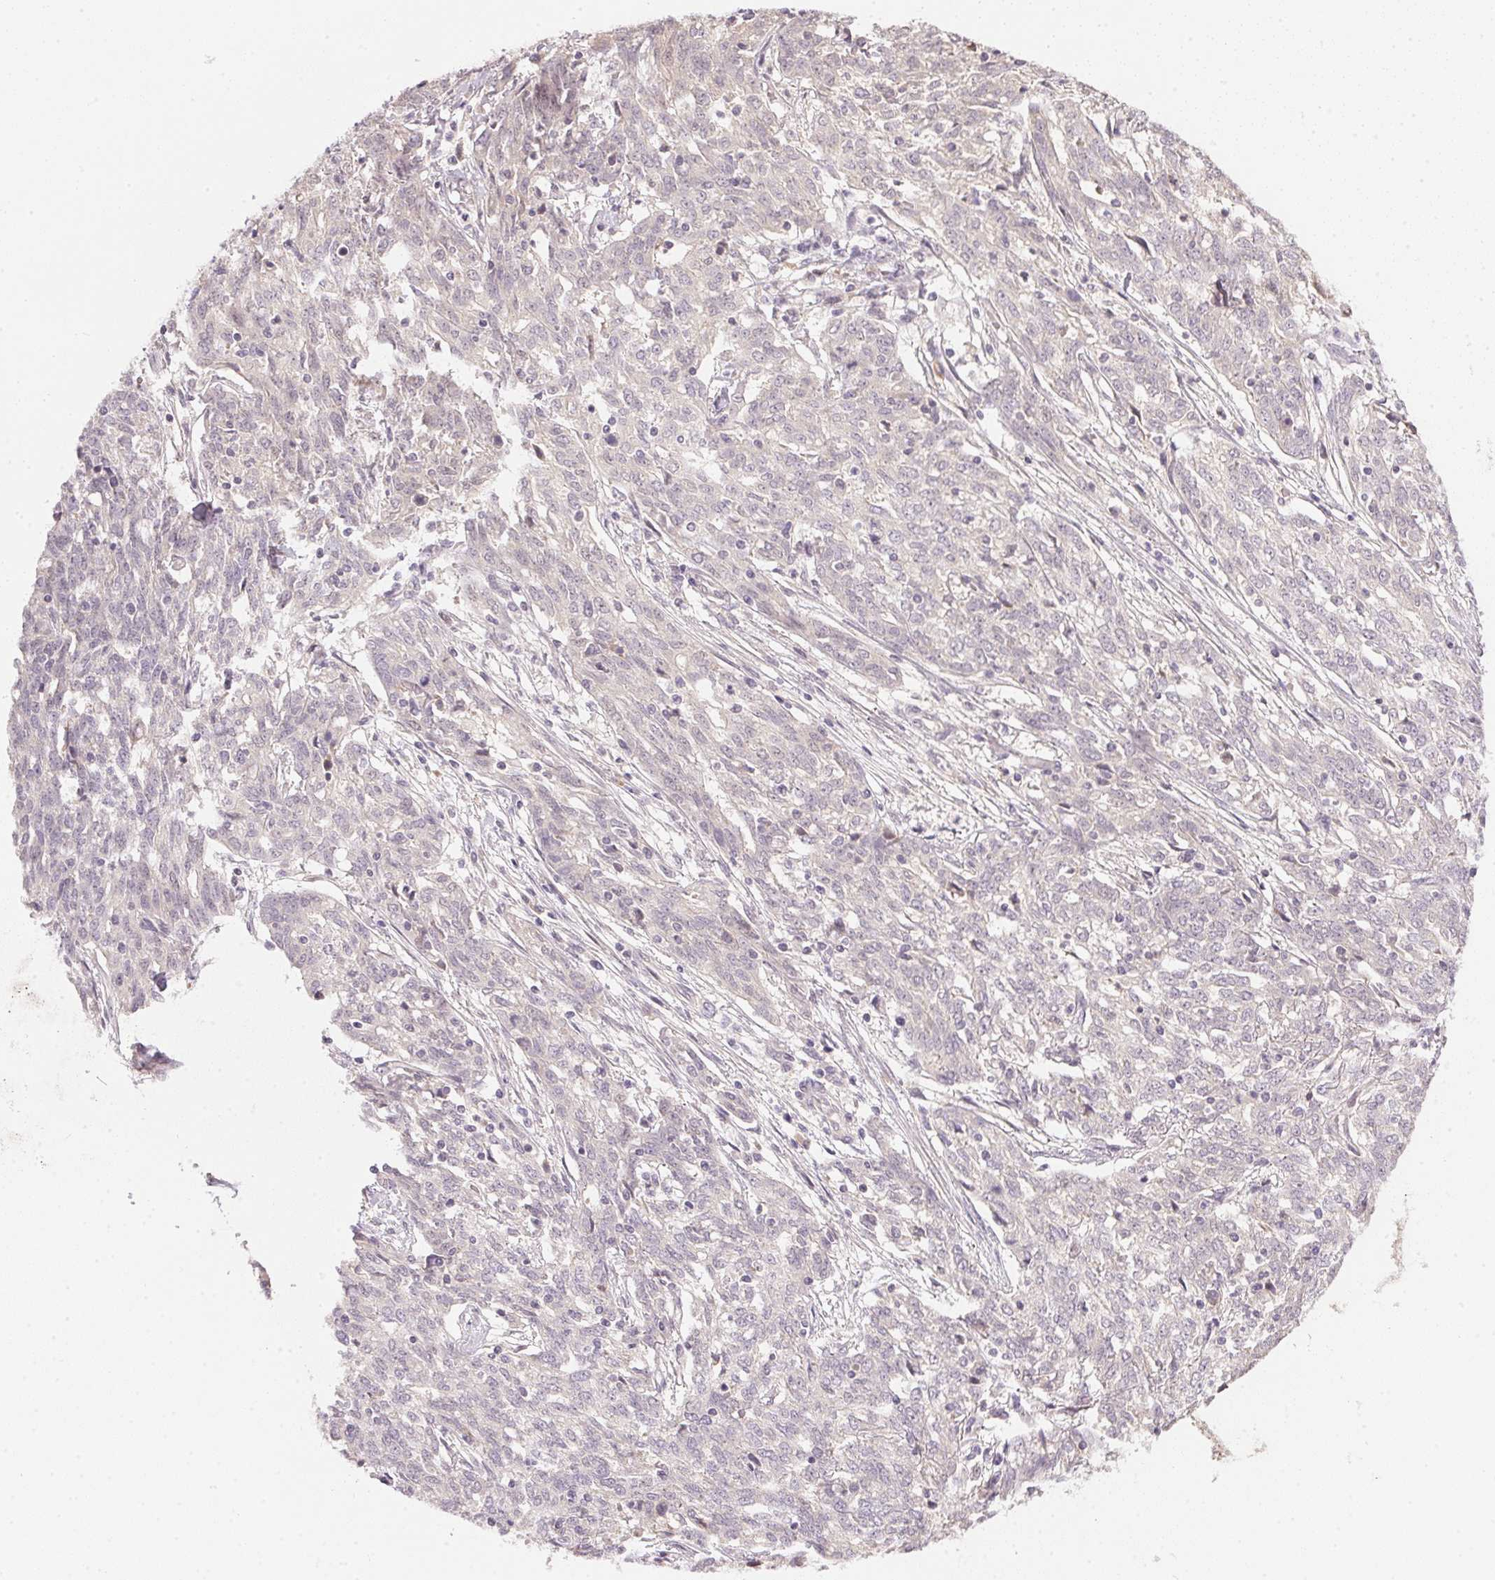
{"staining": {"intensity": "negative", "quantity": "none", "location": "none"}, "tissue": "ovarian cancer", "cell_type": "Tumor cells", "image_type": "cancer", "snomed": [{"axis": "morphology", "description": "Cystadenocarcinoma, serous, NOS"}, {"axis": "topography", "description": "Ovary"}], "caption": "Image shows no protein positivity in tumor cells of ovarian cancer (serous cystadenocarcinoma) tissue.", "gene": "TTC23L", "patient": {"sex": "female", "age": 67}}